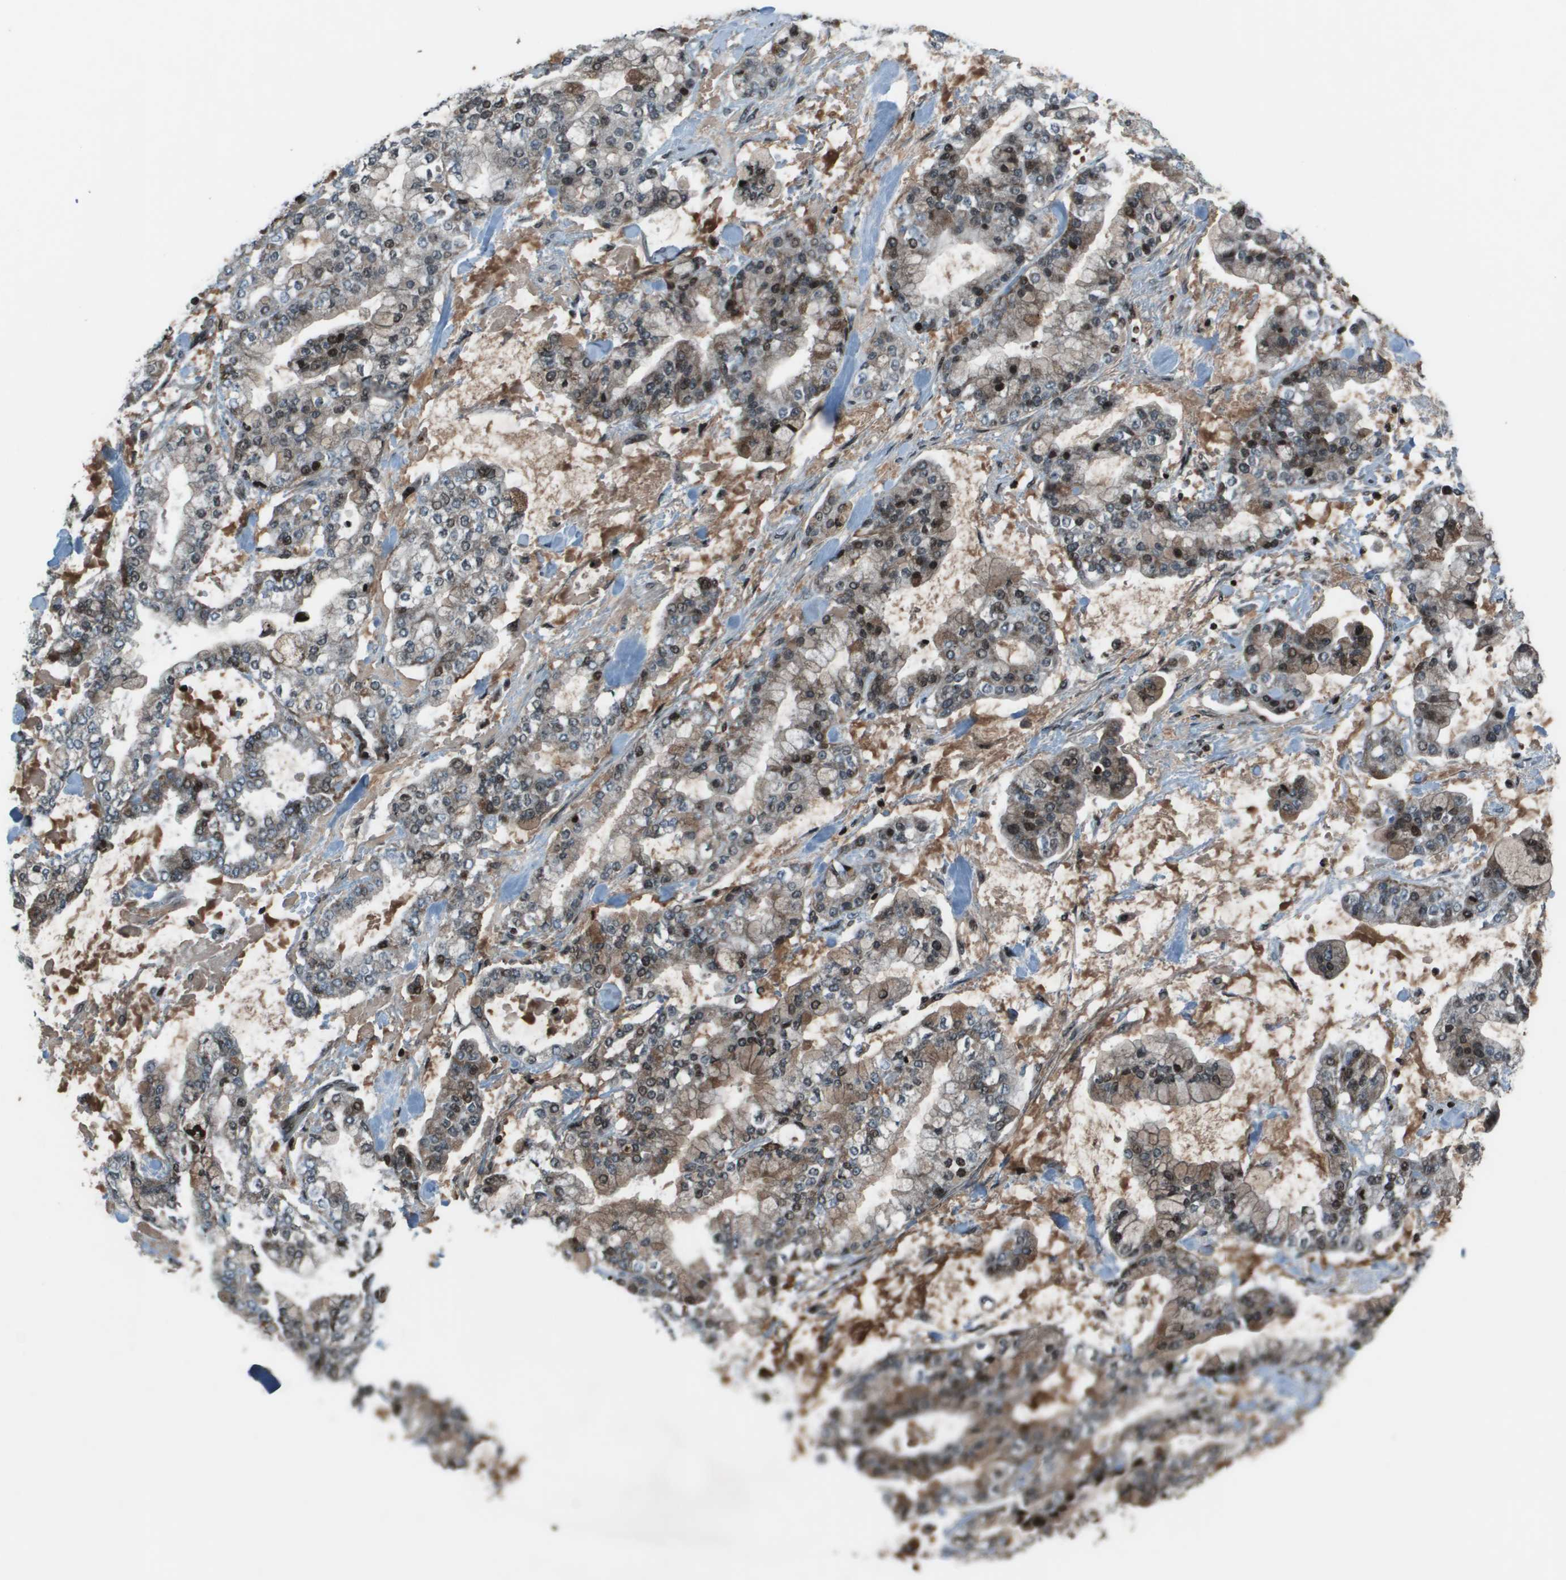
{"staining": {"intensity": "moderate", "quantity": "<25%", "location": "cytoplasmic/membranous,nuclear"}, "tissue": "stomach cancer", "cell_type": "Tumor cells", "image_type": "cancer", "snomed": [{"axis": "morphology", "description": "Normal tissue, NOS"}, {"axis": "morphology", "description": "Adenocarcinoma, NOS"}, {"axis": "topography", "description": "Stomach, upper"}, {"axis": "topography", "description": "Stomach"}], "caption": "Stomach cancer stained for a protein (brown) reveals moderate cytoplasmic/membranous and nuclear positive staining in approximately <25% of tumor cells.", "gene": "CXCL12", "patient": {"sex": "male", "age": 76}}